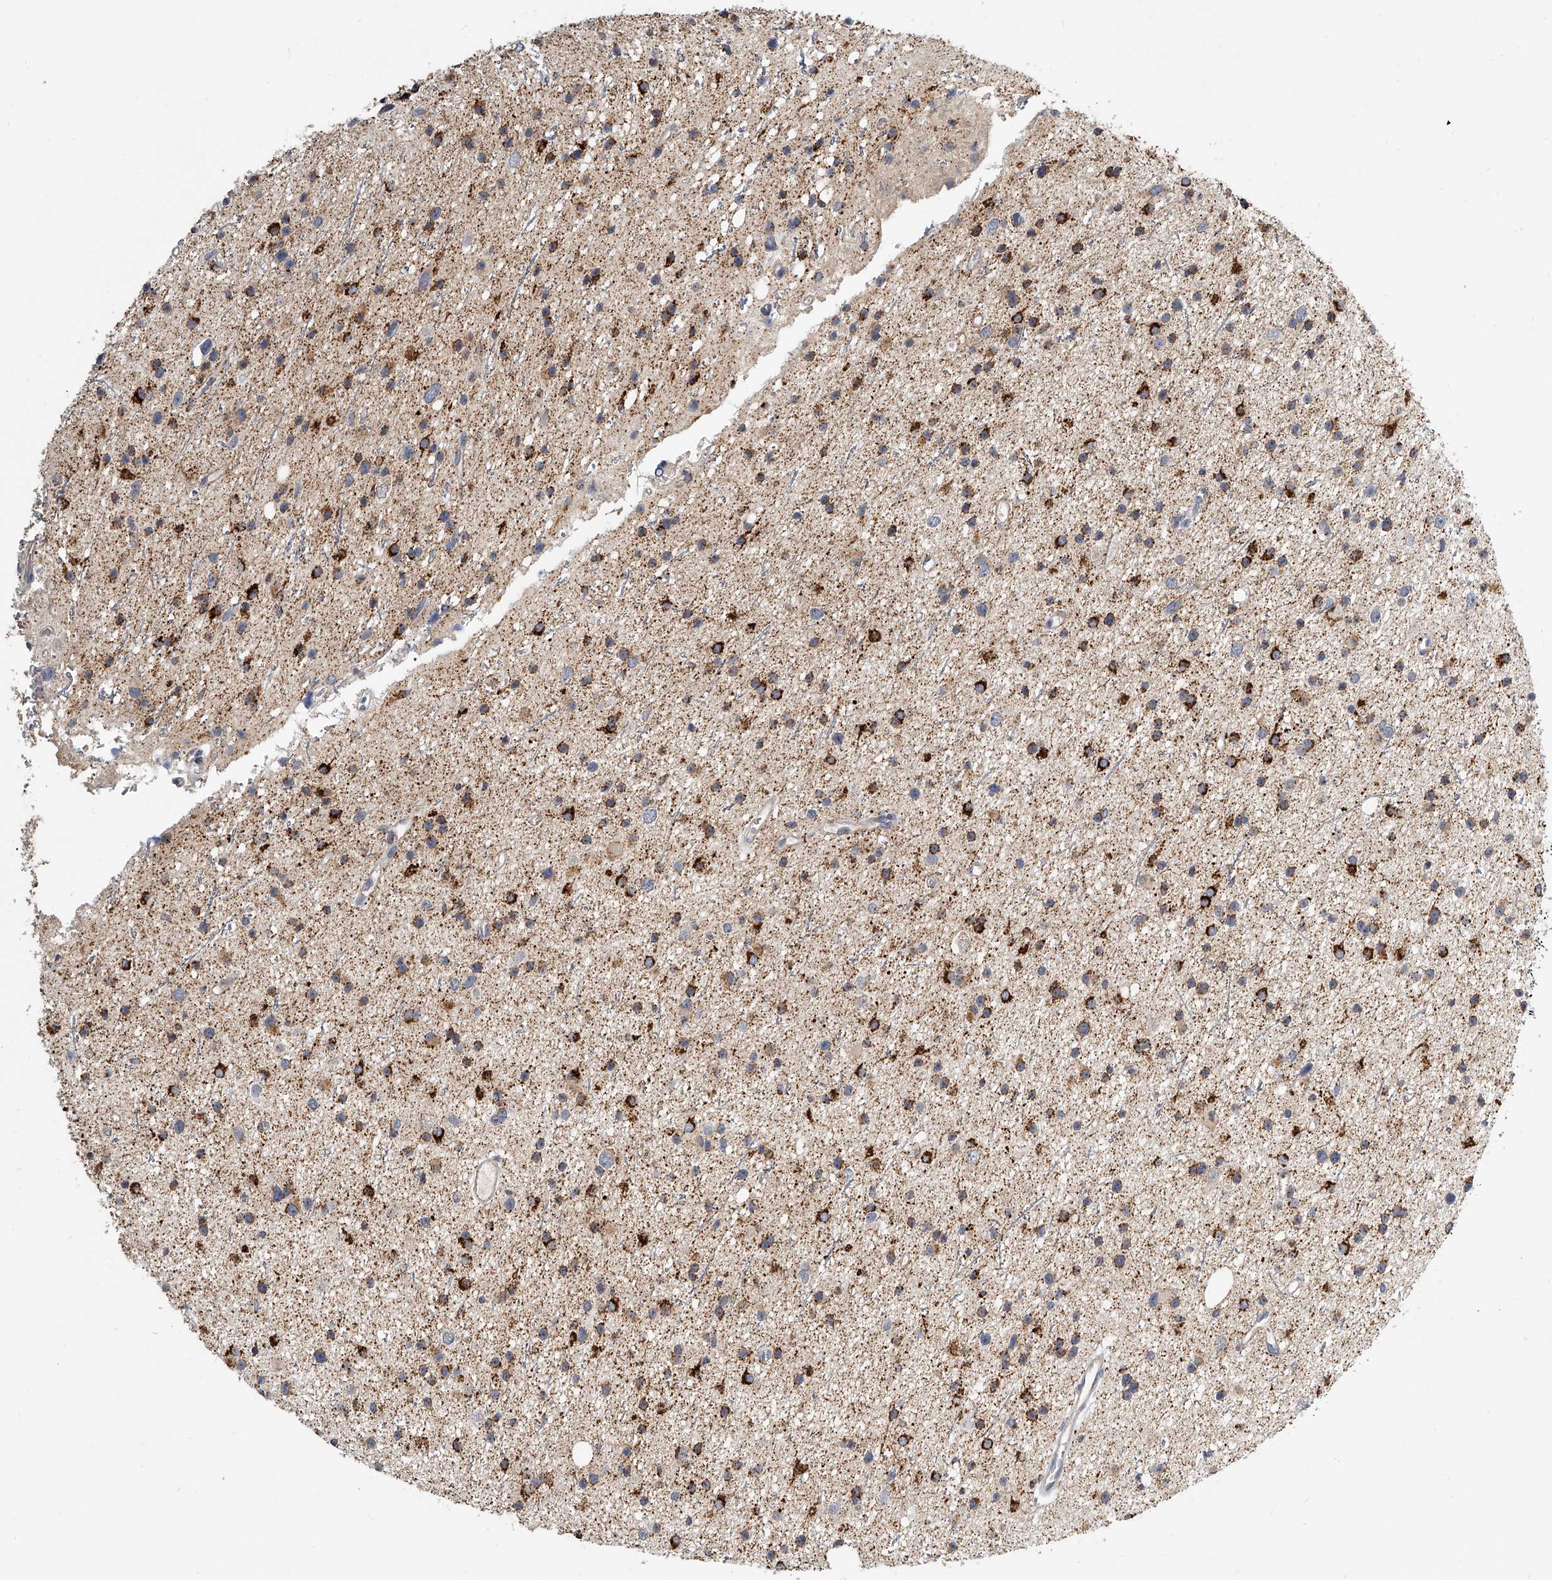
{"staining": {"intensity": "strong", "quantity": ">75%", "location": "cytoplasmic/membranous"}, "tissue": "glioma", "cell_type": "Tumor cells", "image_type": "cancer", "snomed": [{"axis": "morphology", "description": "Glioma, malignant, Low grade"}, {"axis": "topography", "description": "Cerebral cortex"}], "caption": "There is high levels of strong cytoplasmic/membranous expression in tumor cells of glioma, as demonstrated by immunohistochemical staining (brown color).", "gene": "KLHL7", "patient": {"sex": "female", "age": 39}}